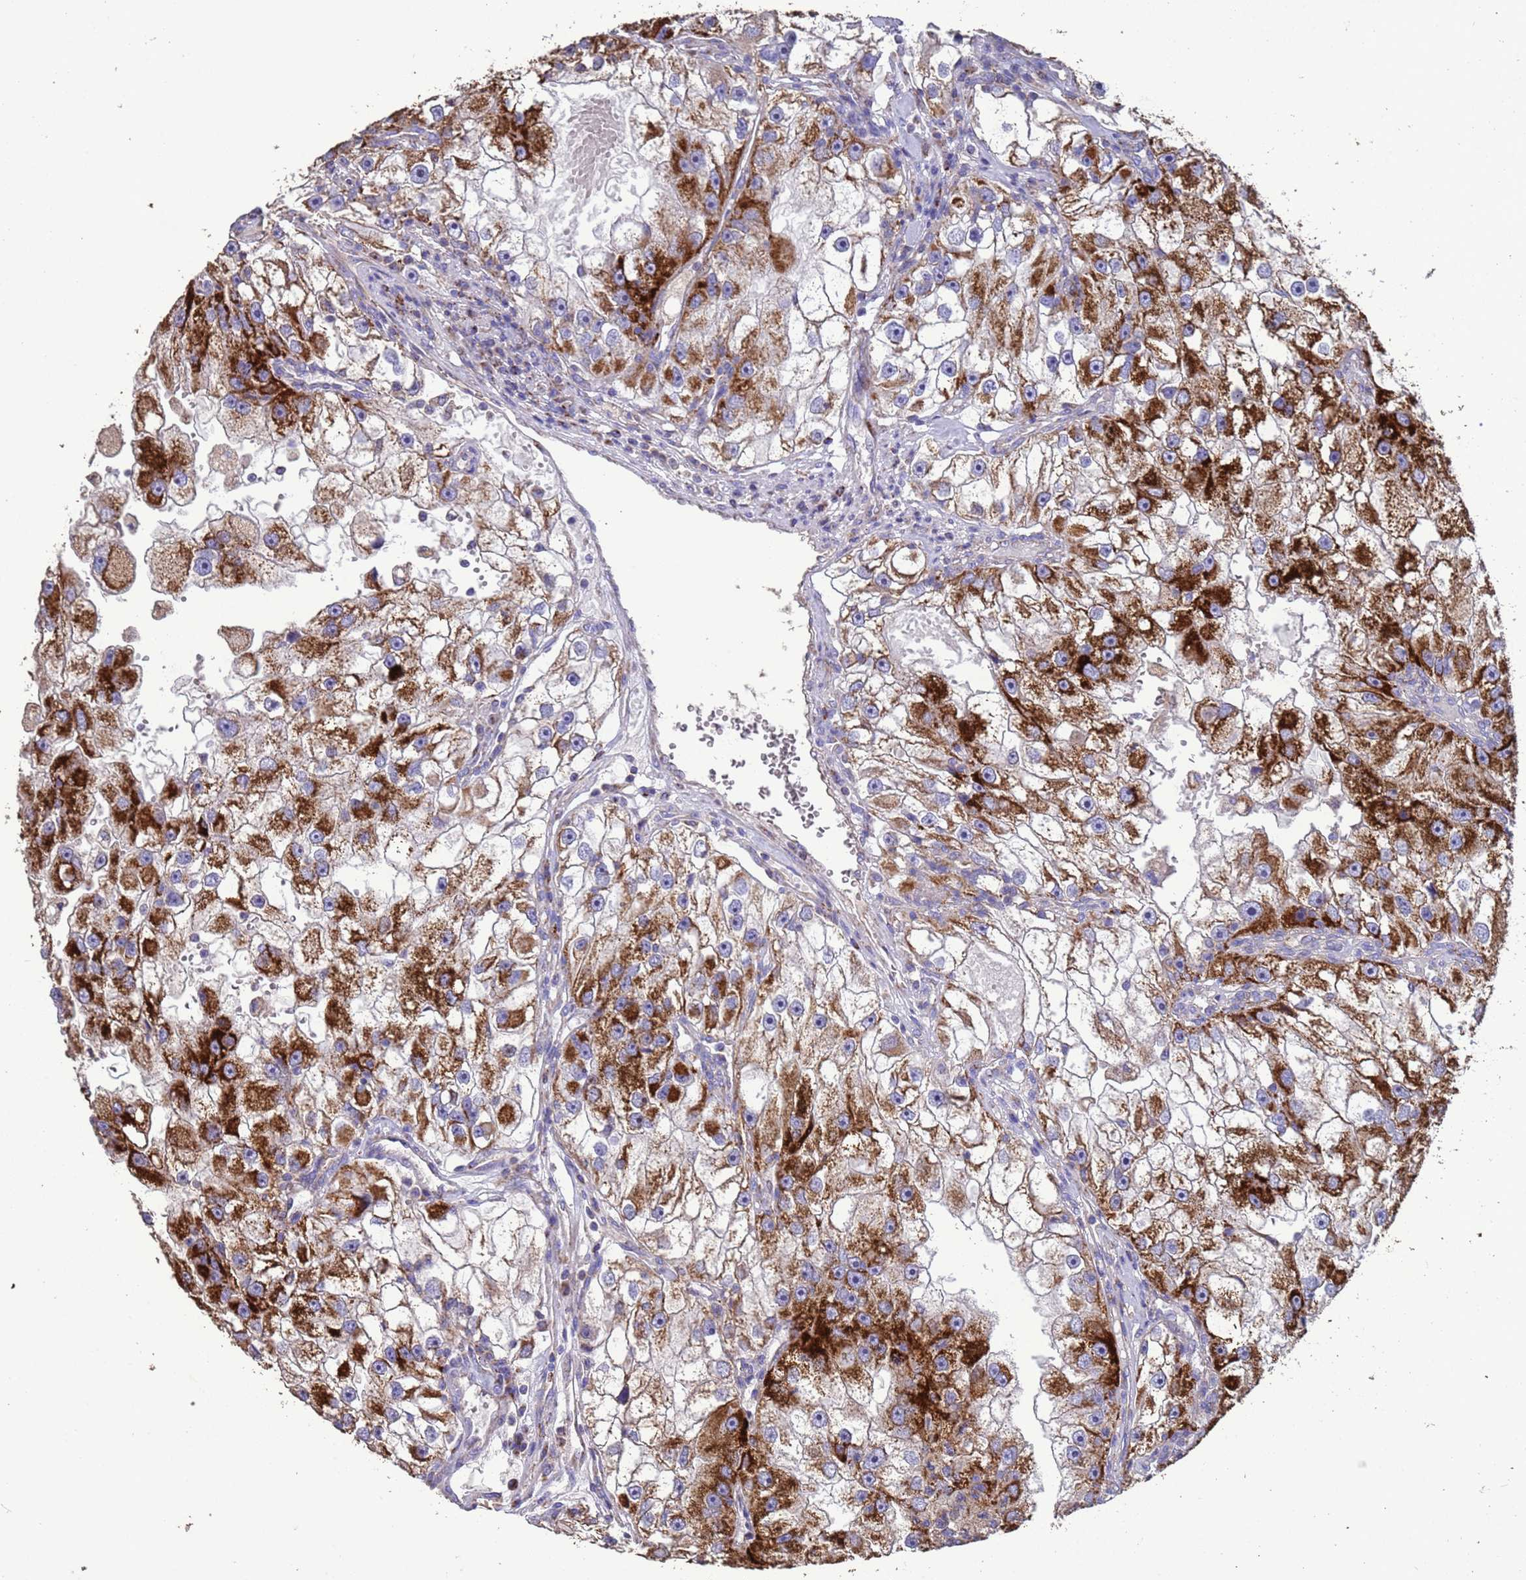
{"staining": {"intensity": "strong", "quantity": ">75%", "location": "cytoplasmic/membranous"}, "tissue": "renal cancer", "cell_type": "Tumor cells", "image_type": "cancer", "snomed": [{"axis": "morphology", "description": "Adenocarcinoma, NOS"}, {"axis": "topography", "description": "Kidney"}], "caption": "Tumor cells reveal strong cytoplasmic/membranous expression in about >75% of cells in renal cancer (adenocarcinoma).", "gene": "ZNFX1", "patient": {"sex": "male", "age": 63}}